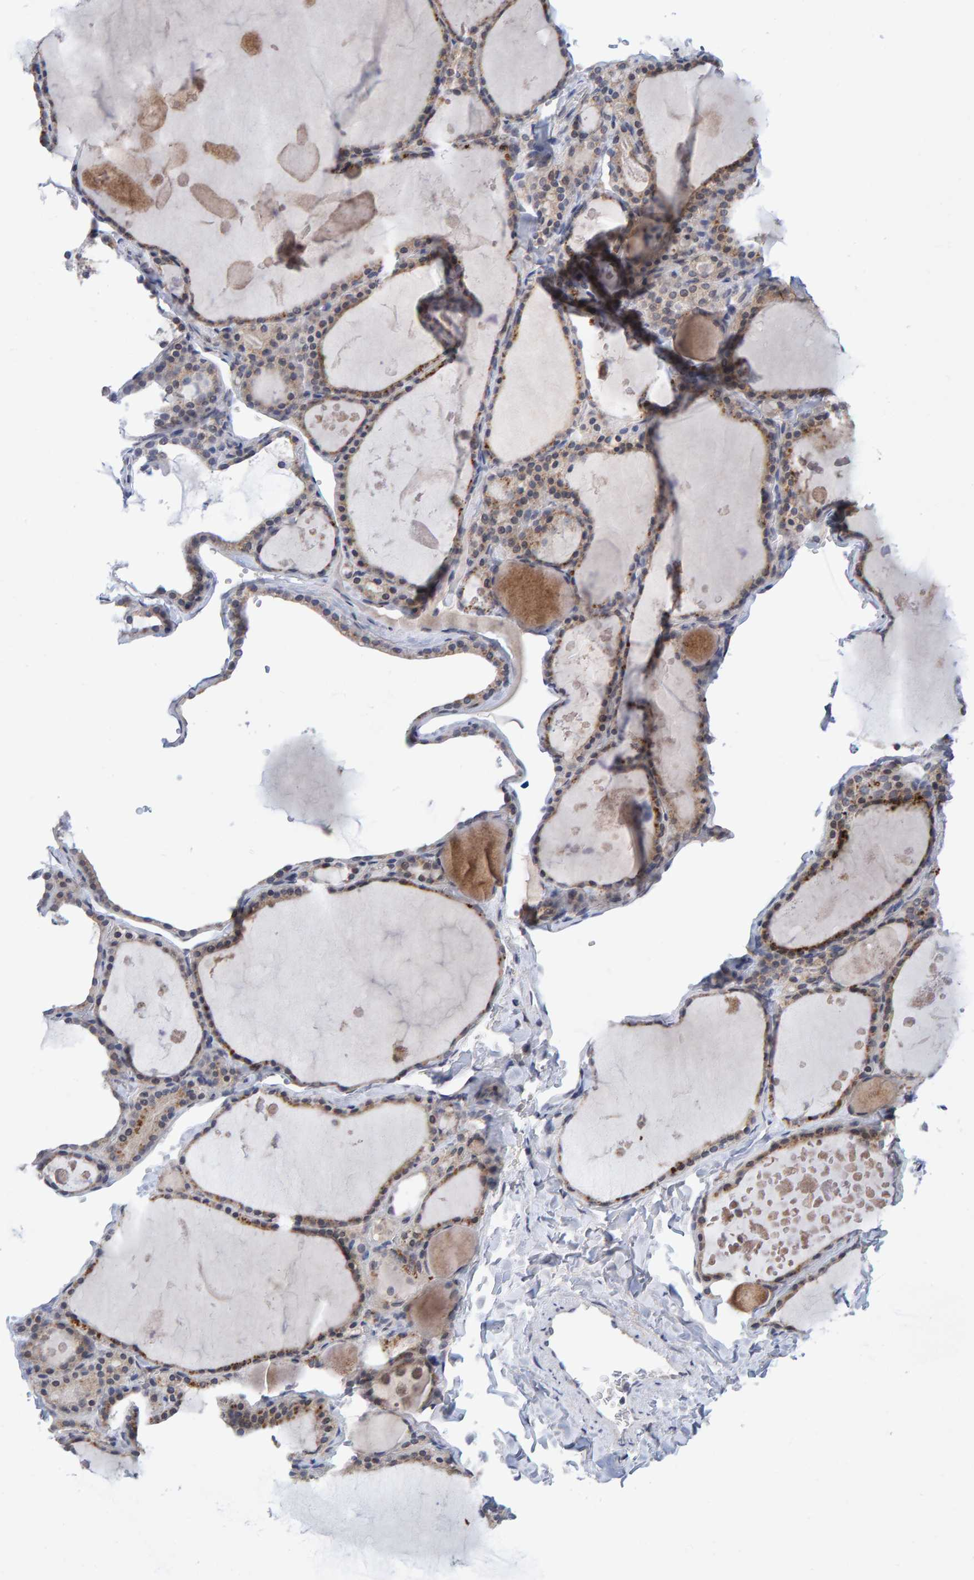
{"staining": {"intensity": "weak", "quantity": ">75%", "location": "cytoplasmic/membranous"}, "tissue": "thyroid gland", "cell_type": "Glandular cells", "image_type": "normal", "snomed": [{"axis": "morphology", "description": "Normal tissue, NOS"}, {"axis": "topography", "description": "Thyroid gland"}], "caption": "Immunohistochemistry of benign thyroid gland exhibits low levels of weak cytoplasmic/membranous positivity in about >75% of glandular cells. (DAB (3,3'-diaminobenzidine) IHC with brightfield microscopy, high magnification).", "gene": "CDH2", "patient": {"sex": "male", "age": 56}}